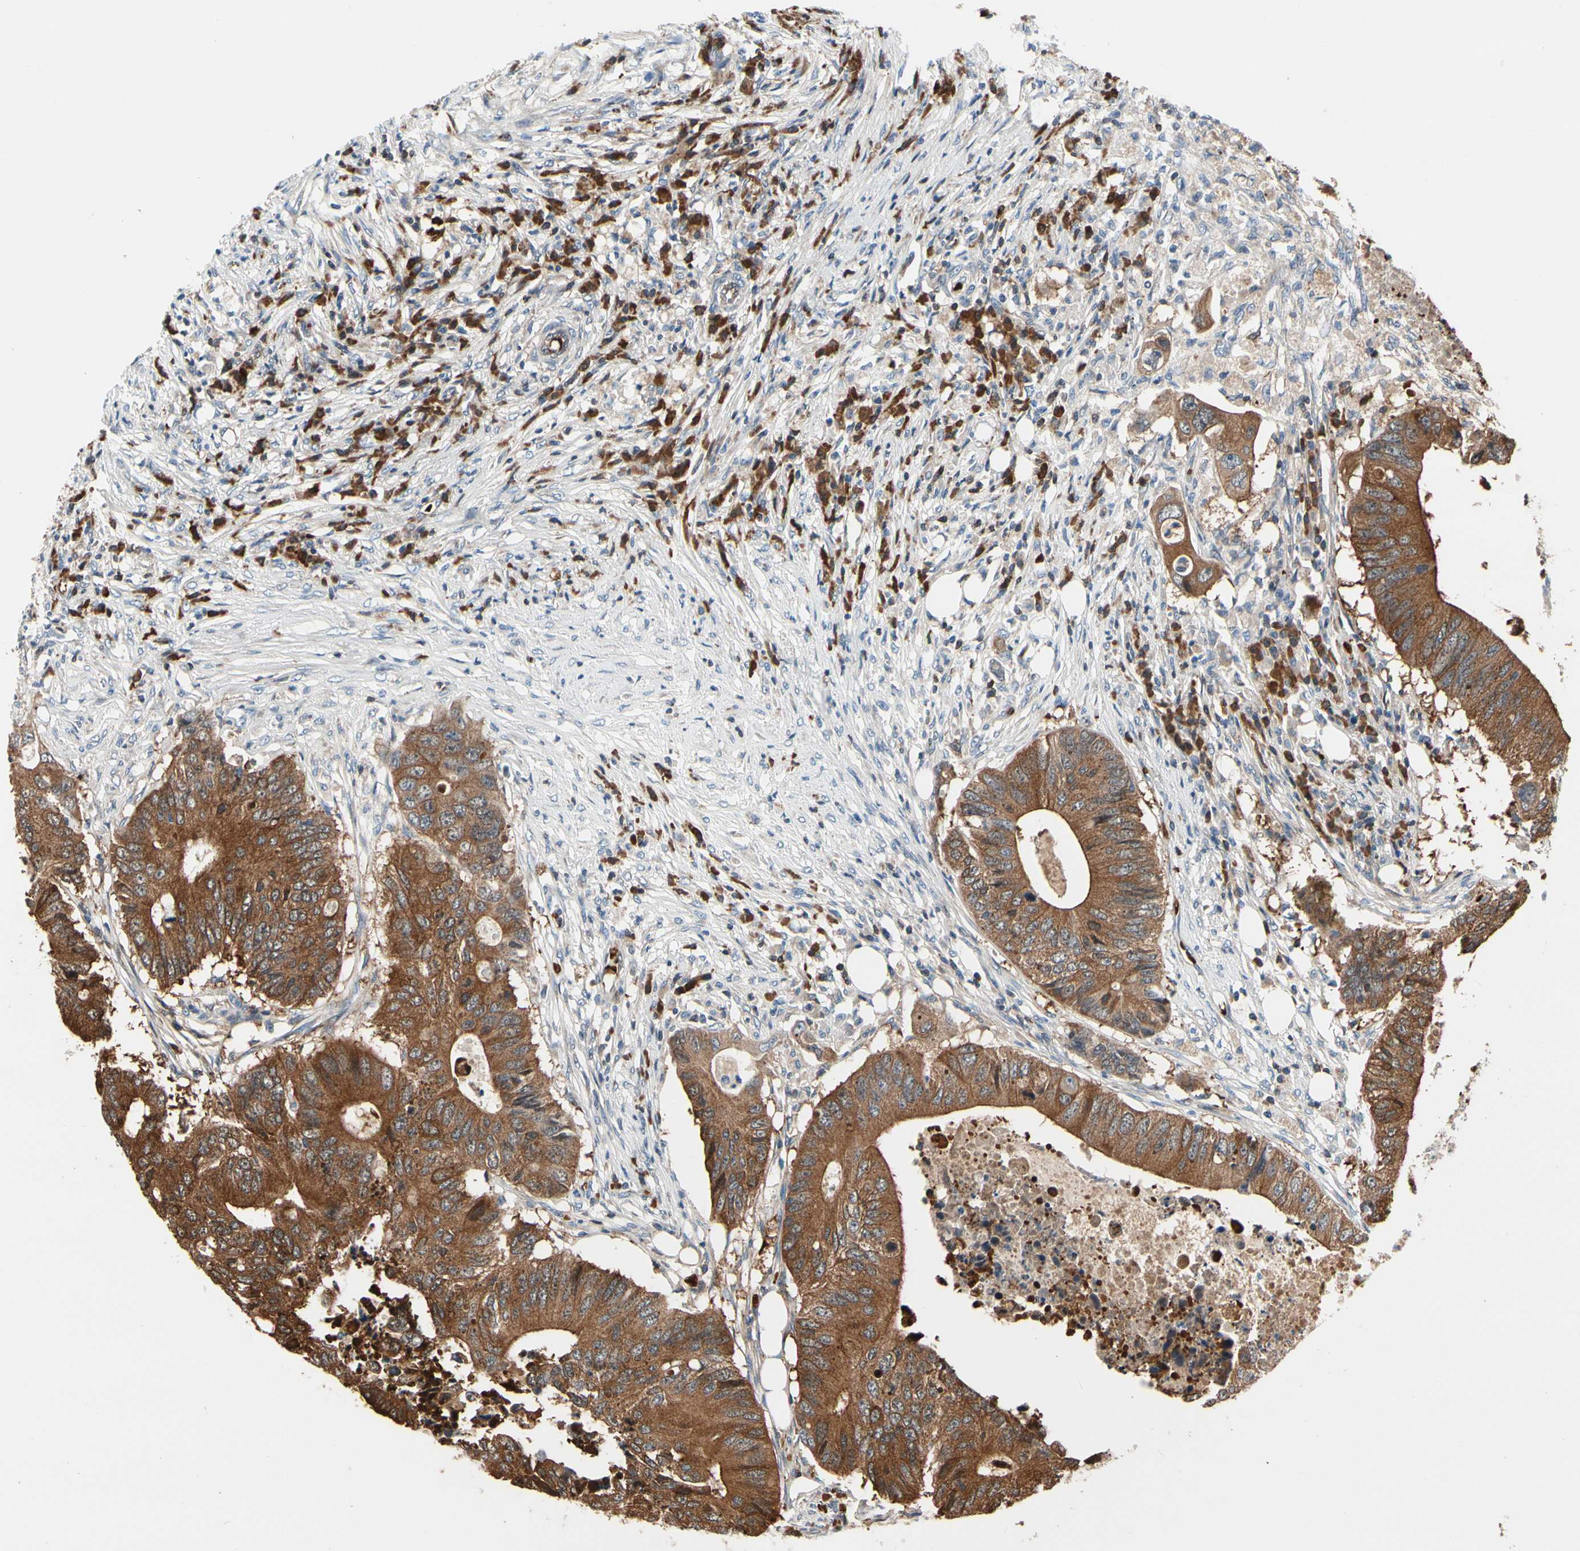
{"staining": {"intensity": "strong", "quantity": ">75%", "location": "cytoplasmic/membranous"}, "tissue": "colorectal cancer", "cell_type": "Tumor cells", "image_type": "cancer", "snomed": [{"axis": "morphology", "description": "Adenocarcinoma, NOS"}, {"axis": "topography", "description": "Colon"}], "caption": "Adenocarcinoma (colorectal) stained with a brown dye exhibits strong cytoplasmic/membranous positive expression in about >75% of tumor cells.", "gene": "PRDX2", "patient": {"sex": "male", "age": 71}}